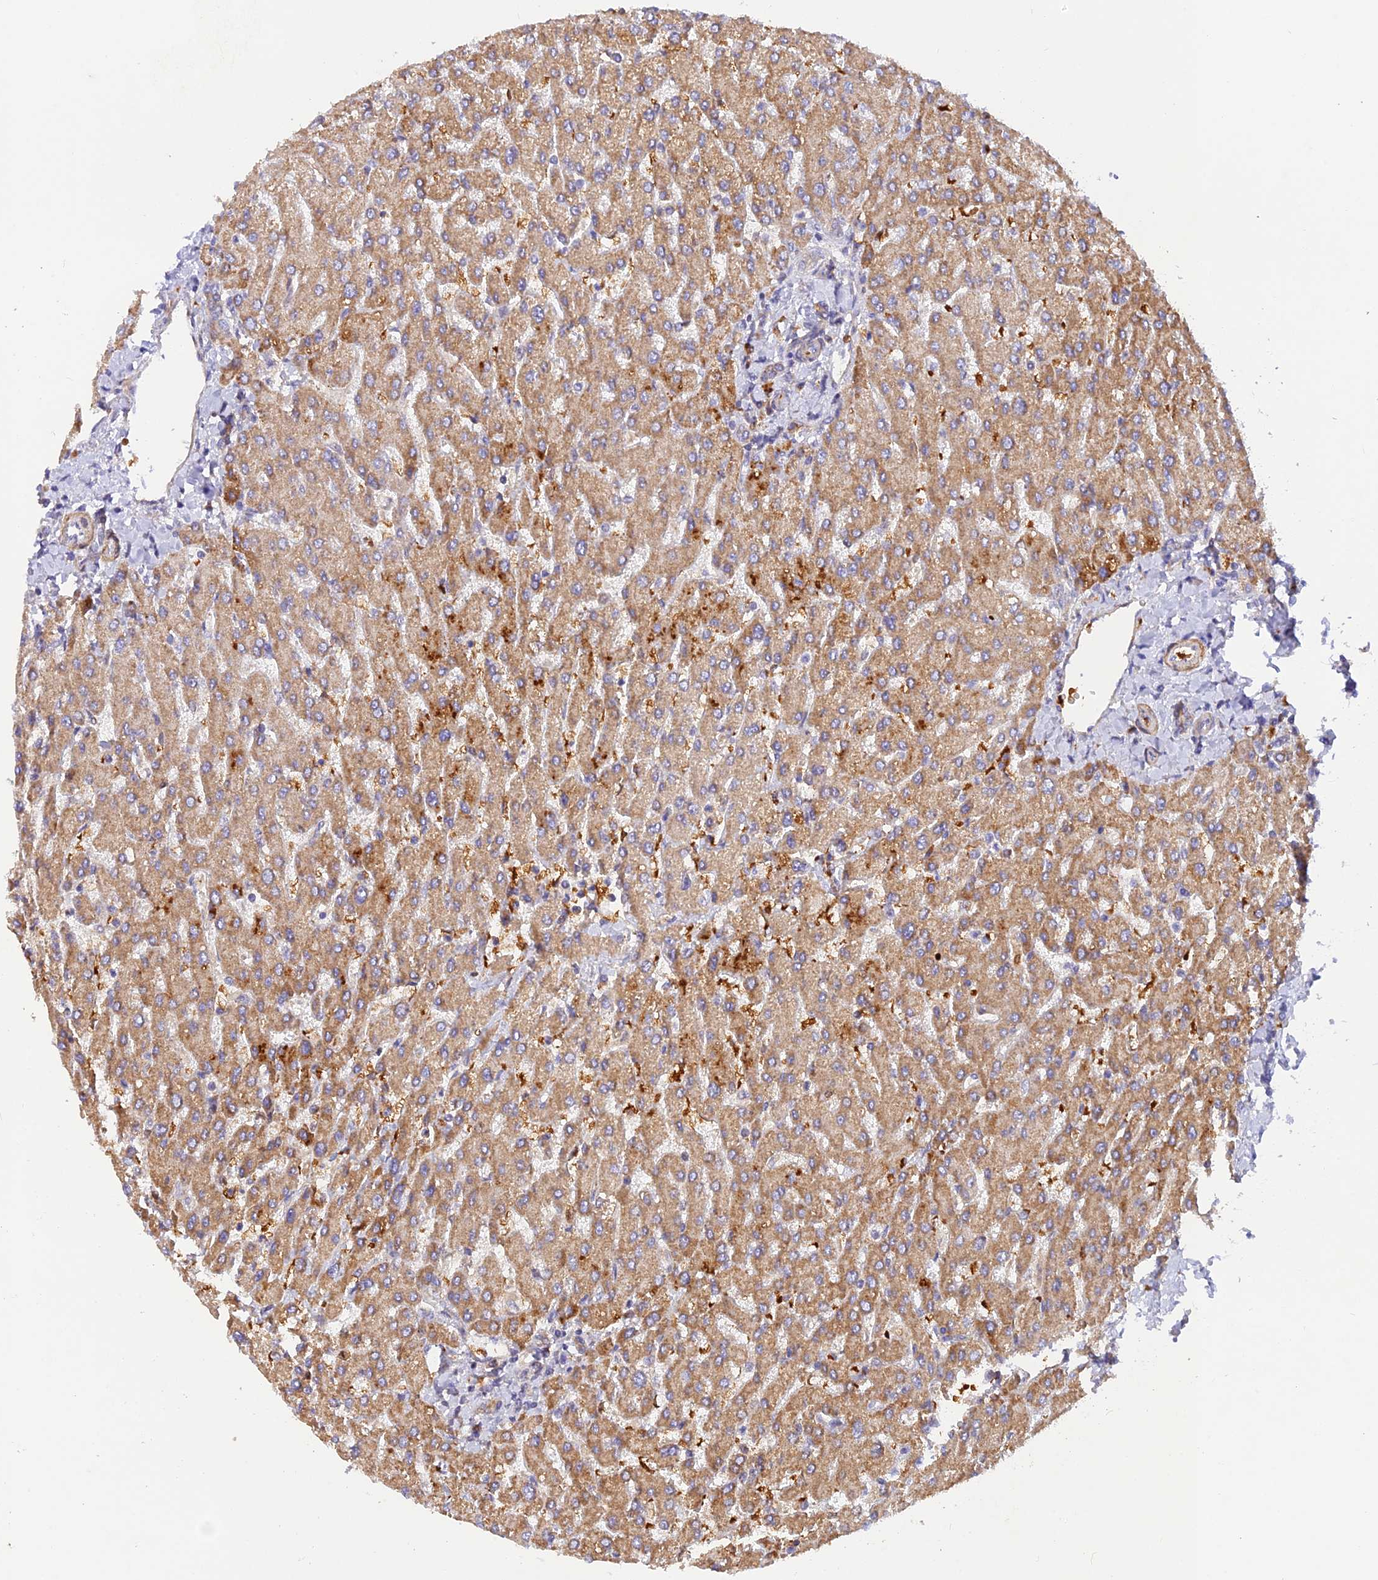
{"staining": {"intensity": "weak", "quantity": ">75%", "location": "cytoplasmic/membranous"}, "tissue": "liver", "cell_type": "Cholangiocytes", "image_type": "normal", "snomed": [{"axis": "morphology", "description": "Normal tissue, NOS"}, {"axis": "topography", "description": "Liver"}], "caption": "Weak cytoplasmic/membranous staining for a protein is present in about >75% of cholangiocytes of unremarkable liver using immunohistochemistry.", "gene": "WDFY4", "patient": {"sex": "male", "age": 55}}